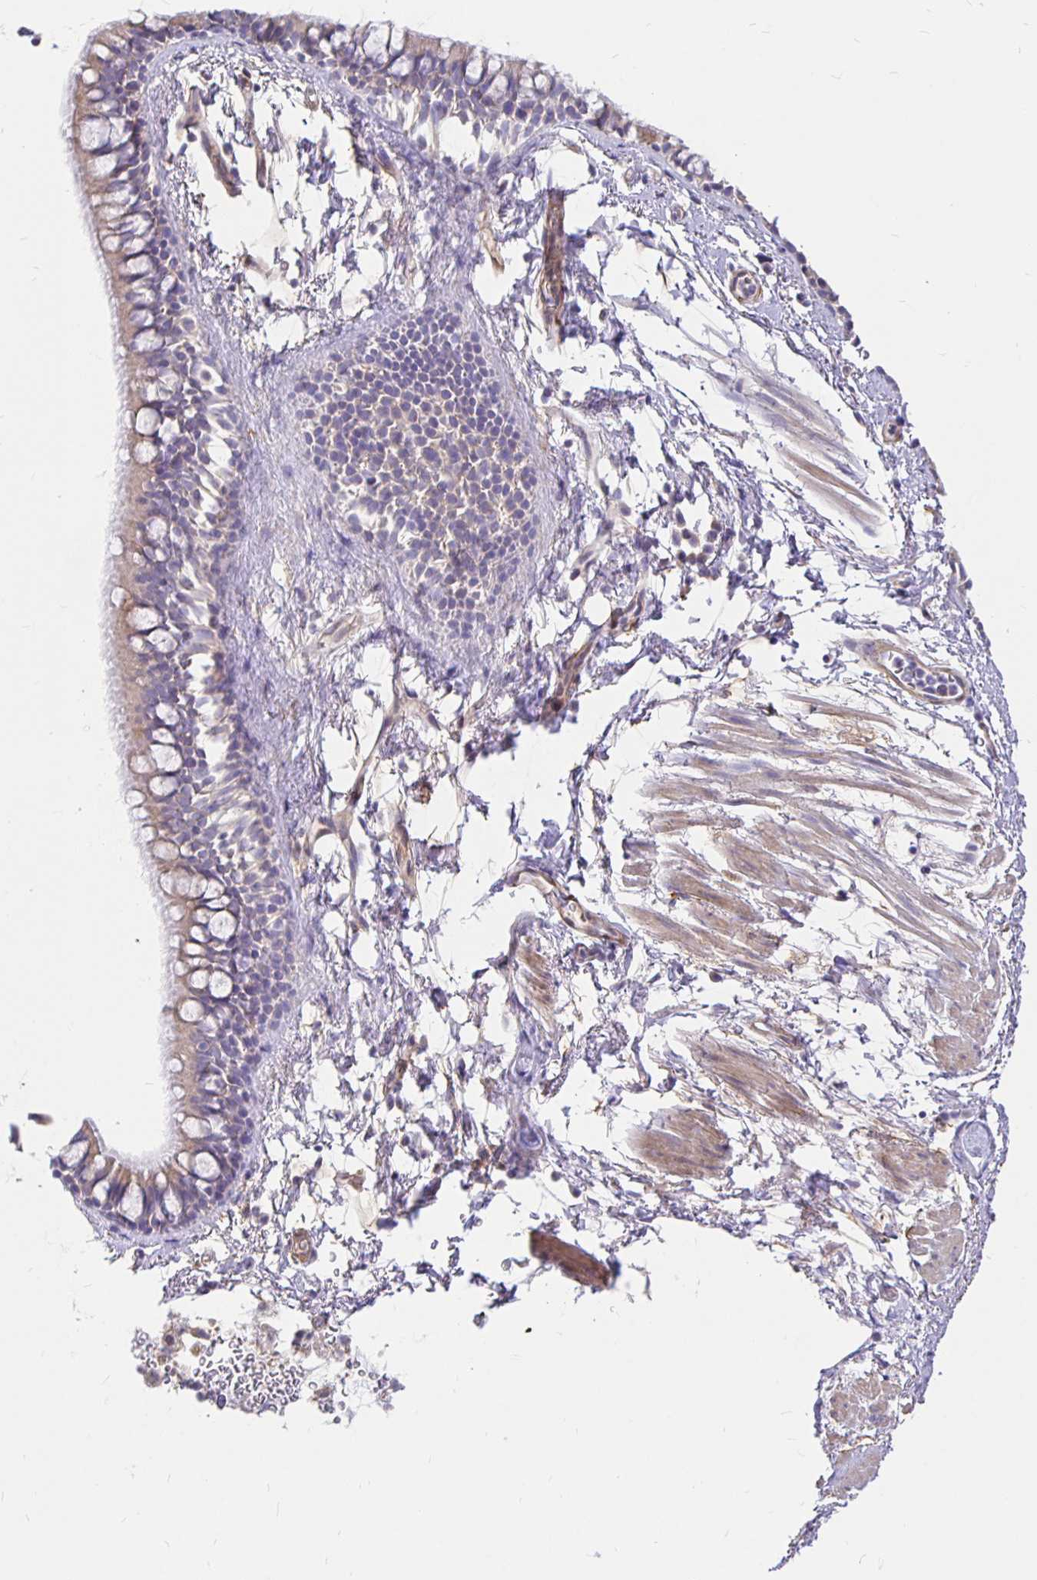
{"staining": {"intensity": "weak", "quantity": ">75%", "location": "cytoplasmic/membranous"}, "tissue": "bronchus", "cell_type": "Respiratory epithelial cells", "image_type": "normal", "snomed": [{"axis": "morphology", "description": "Normal tissue, NOS"}, {"axis": "topography", "description": "Lymph node"}, {"axis": "topography", "description": "Cartilage tissue"}, {"axis": "topography", "description": "Bronchus"}], "caption": "Bronchus stained with a brown dye reveals weak cytoplasmic/membranous positive expression in approximately >75% of respiratory epithelial cells.", "gene": "PALM2AKAP2", "patient": {"sex": "female", "age": 70}}